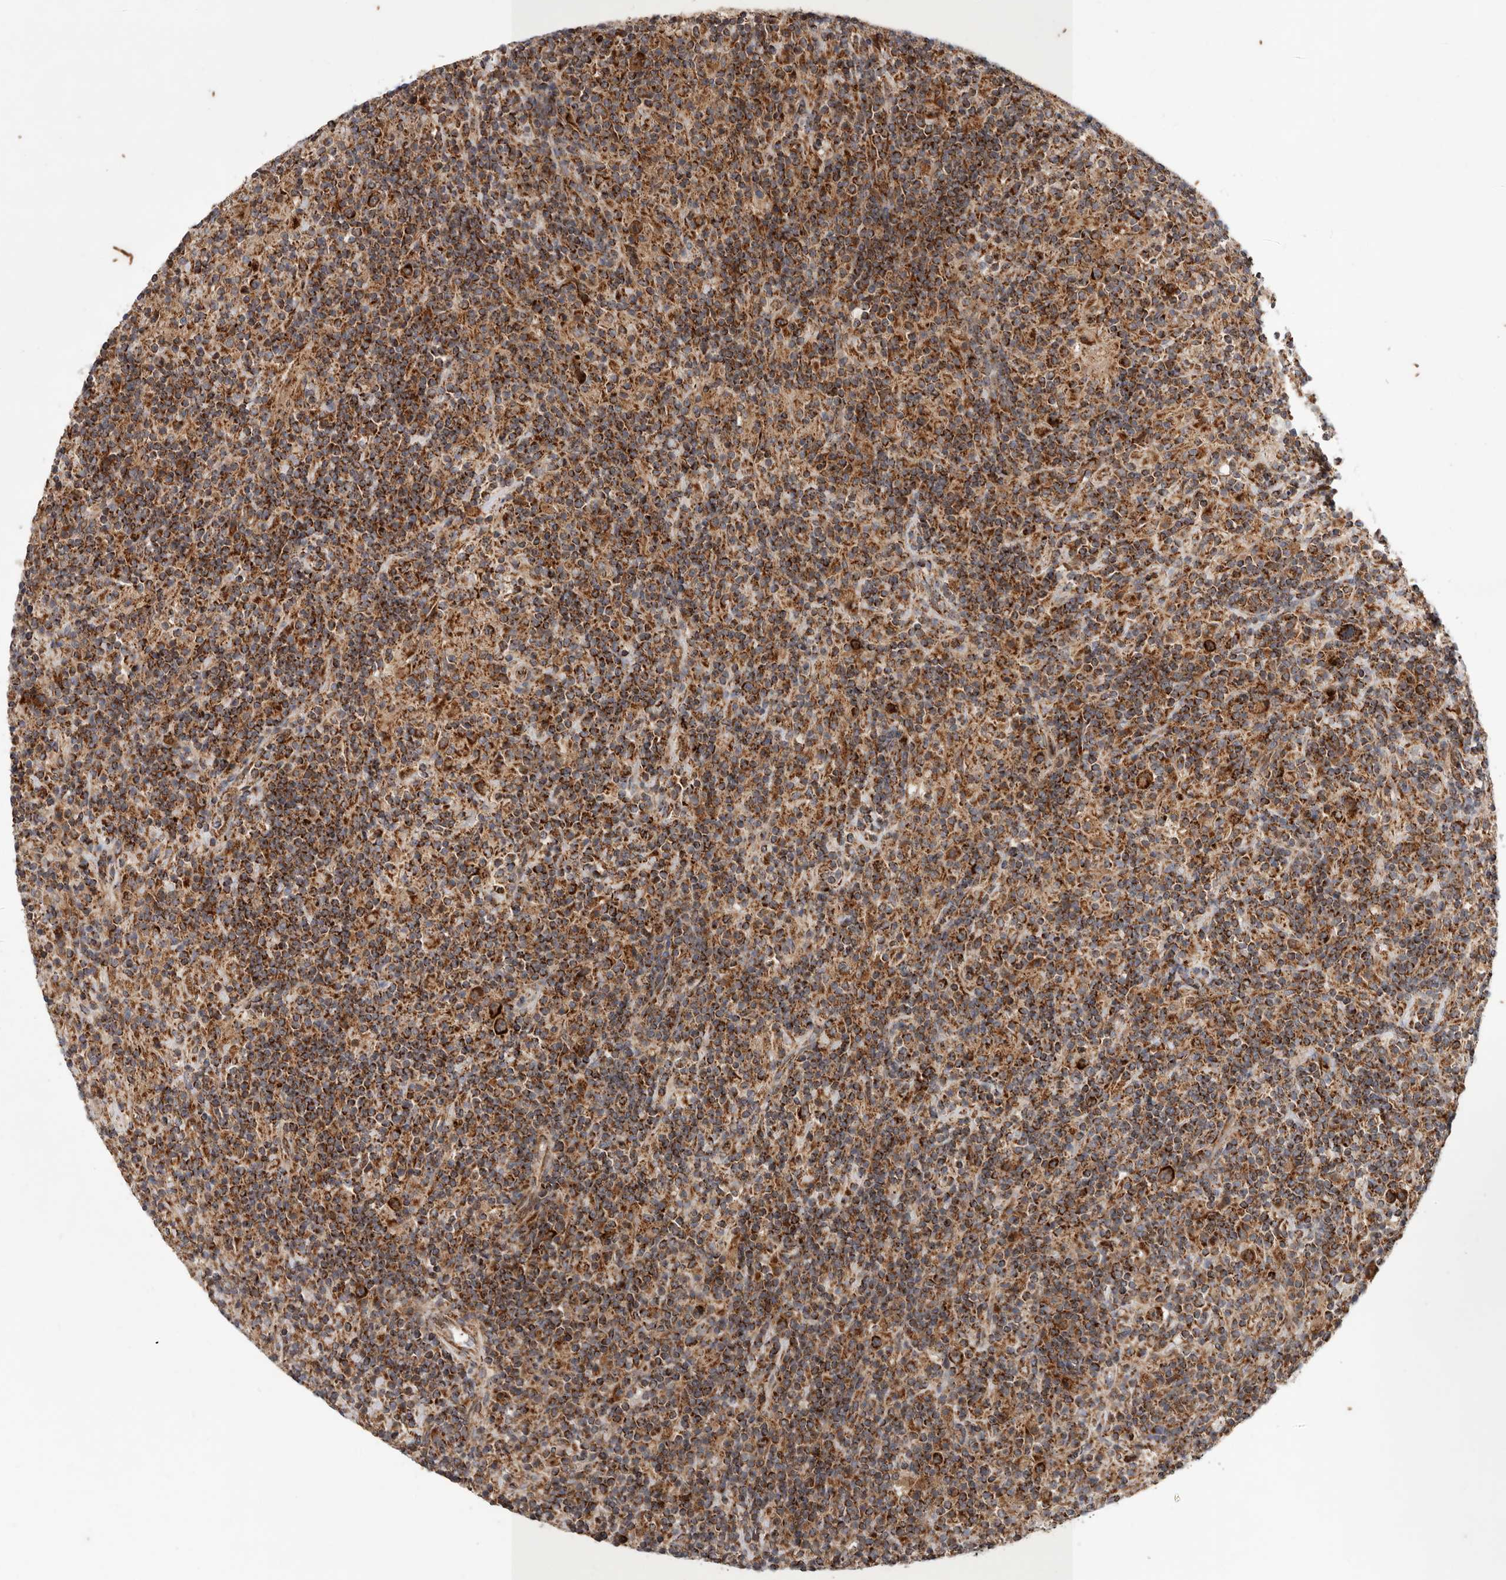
{"staining": {"intensity": "strong", "quantity": ">75%", "location": "cytoplasmic/membranous"}, "tissue": "lymphoma", "cell_type": "Tumor cells", "image_type": "cancer", "snomed": [{"axis": "morphology", "description": "Hodgkin's disease, NOS"}, {"axis": "topography", "description": "Lymph node"}], "caption": "Lymphoma stained for a protein (brown) displays strong cytoplasmic/membranous positive staining in approximately >75% of tumor cells.", "gene": "MRPS10", "patient": {"sex": "male", "age": 70}}